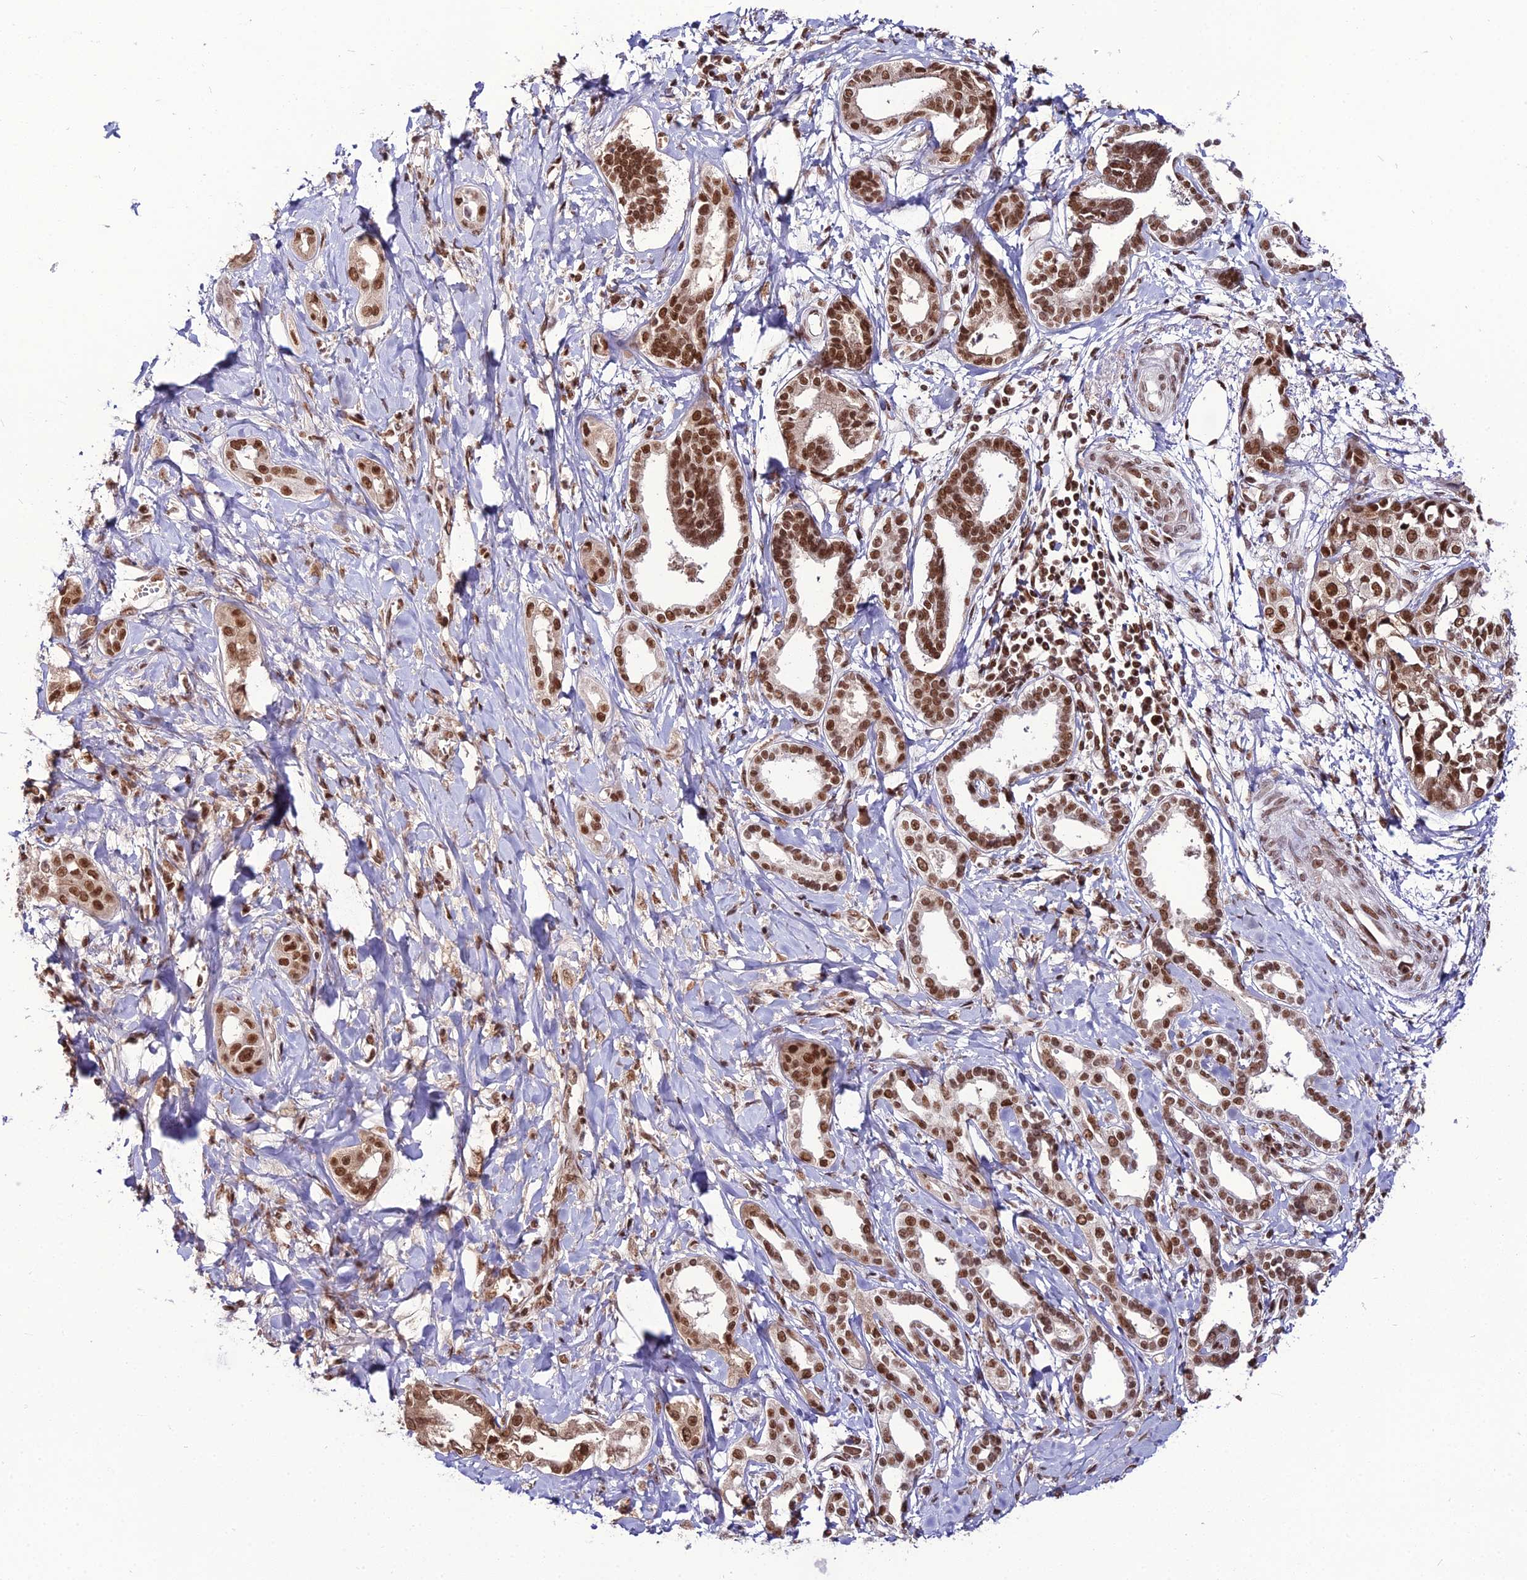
{"staining": {"intensity": "strong", "quantity": ">75%", "location": "nuclear"}, "tissue": "liver cancer", "cell_type": "Tumor cells", "image_type": "cancer", "snomed": [{"axis": "morphology", "description": "Cholangiocarcinoma"}, {"axis": "topography", "description": "Liver"}], "caption": "About >75% of tumor cells in liver cancer show strong nuclear protein expression as visualized by brown immunohistochemical staining.", "gene": "RBM12", "patient": {"sex": "female", "age": 77}}